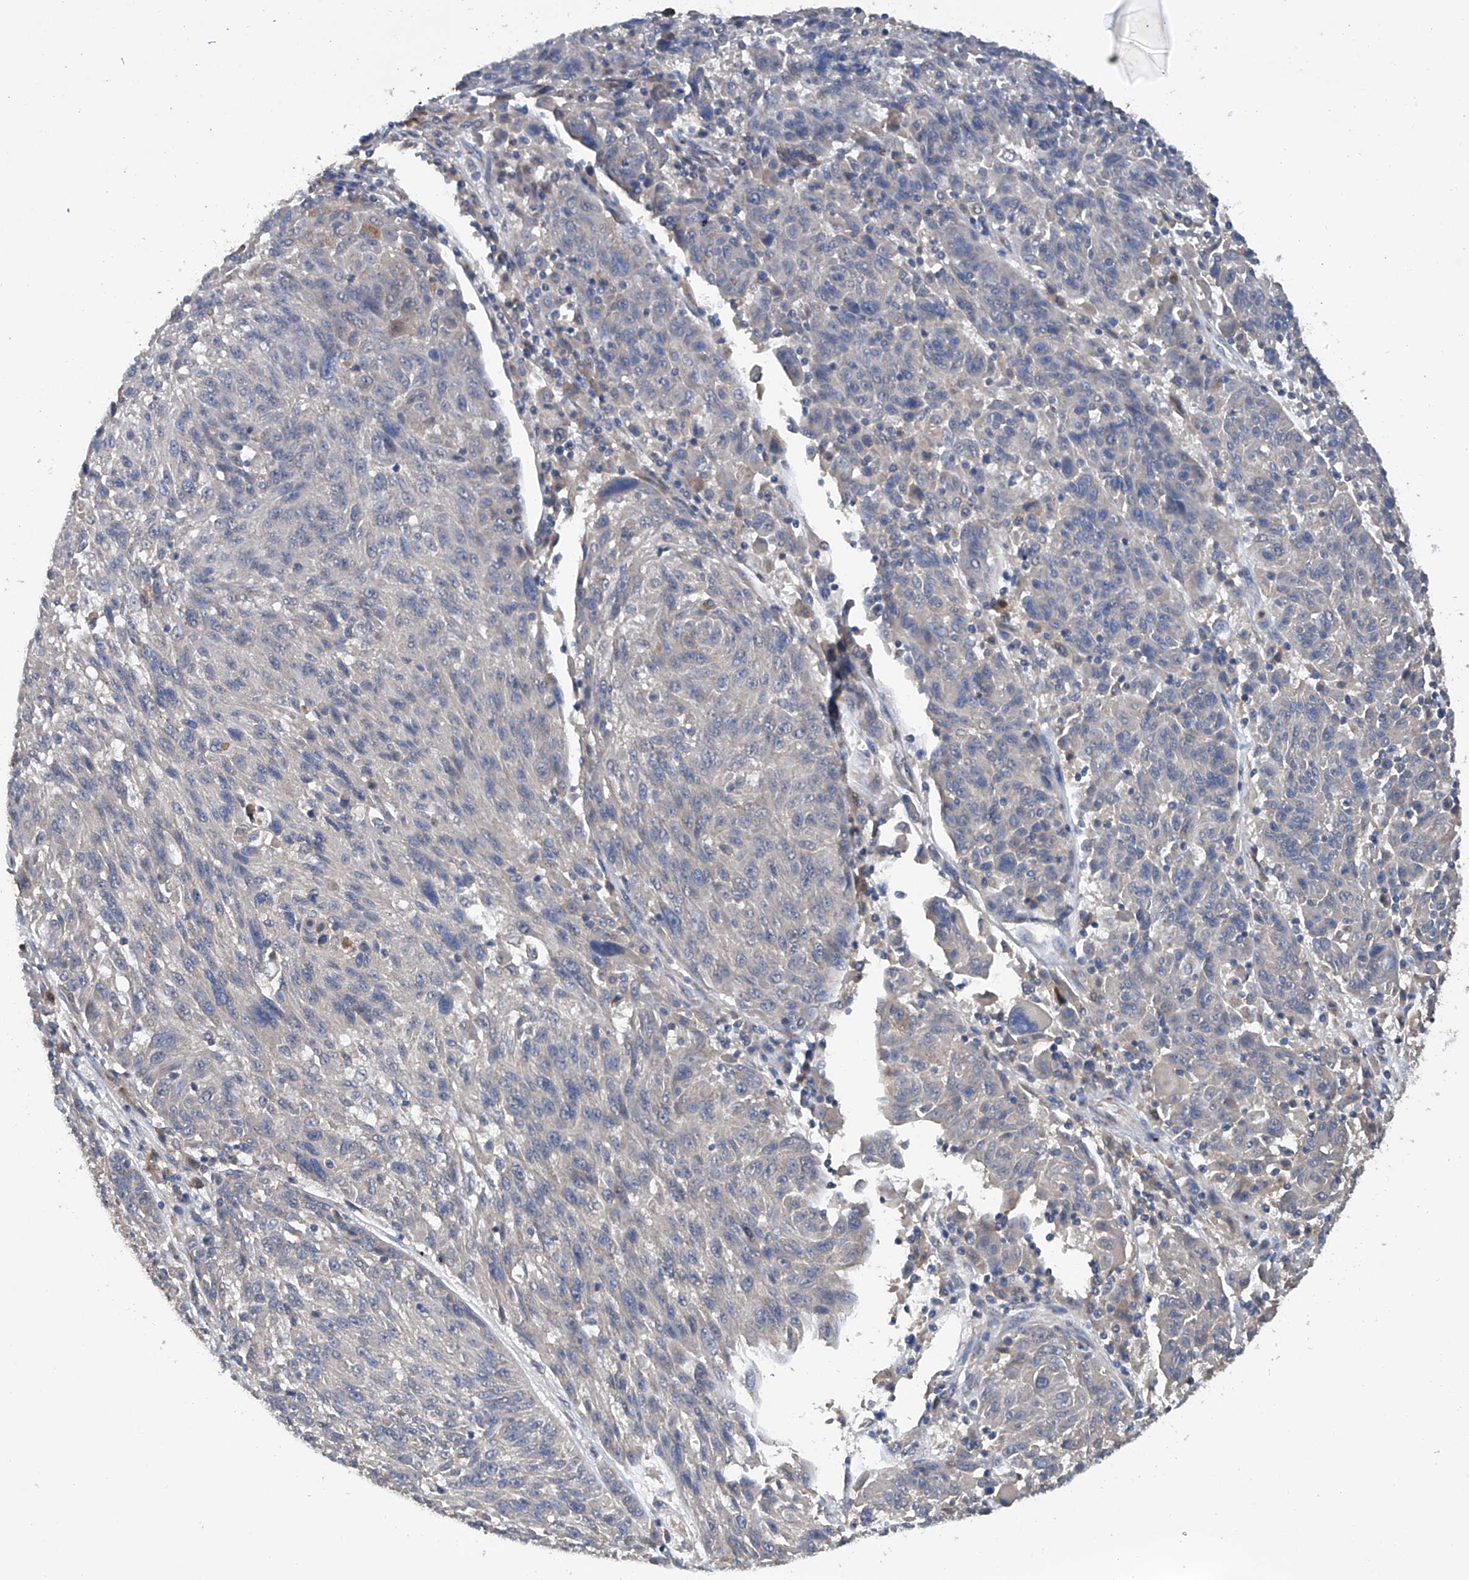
{"staining": {"intensity": "negative", "quantity": "none", "location": "none"}, "tissue": "melanoma", "cell_type": "Tumor cells", "image_type": "cancer", "snomed": [{"axis": "morphology", "description": "Malignant melanoma, NOS"}, {"axis": "topography", "description": "Skin"}], "caption": "DAB (3,3'-diaminobenzidine) immunohistochemical staining of melanoma exhibits no significant staining in tumor cells.", "gene": "PCSK5", "patient": {"sex": "male", "age": 53}}